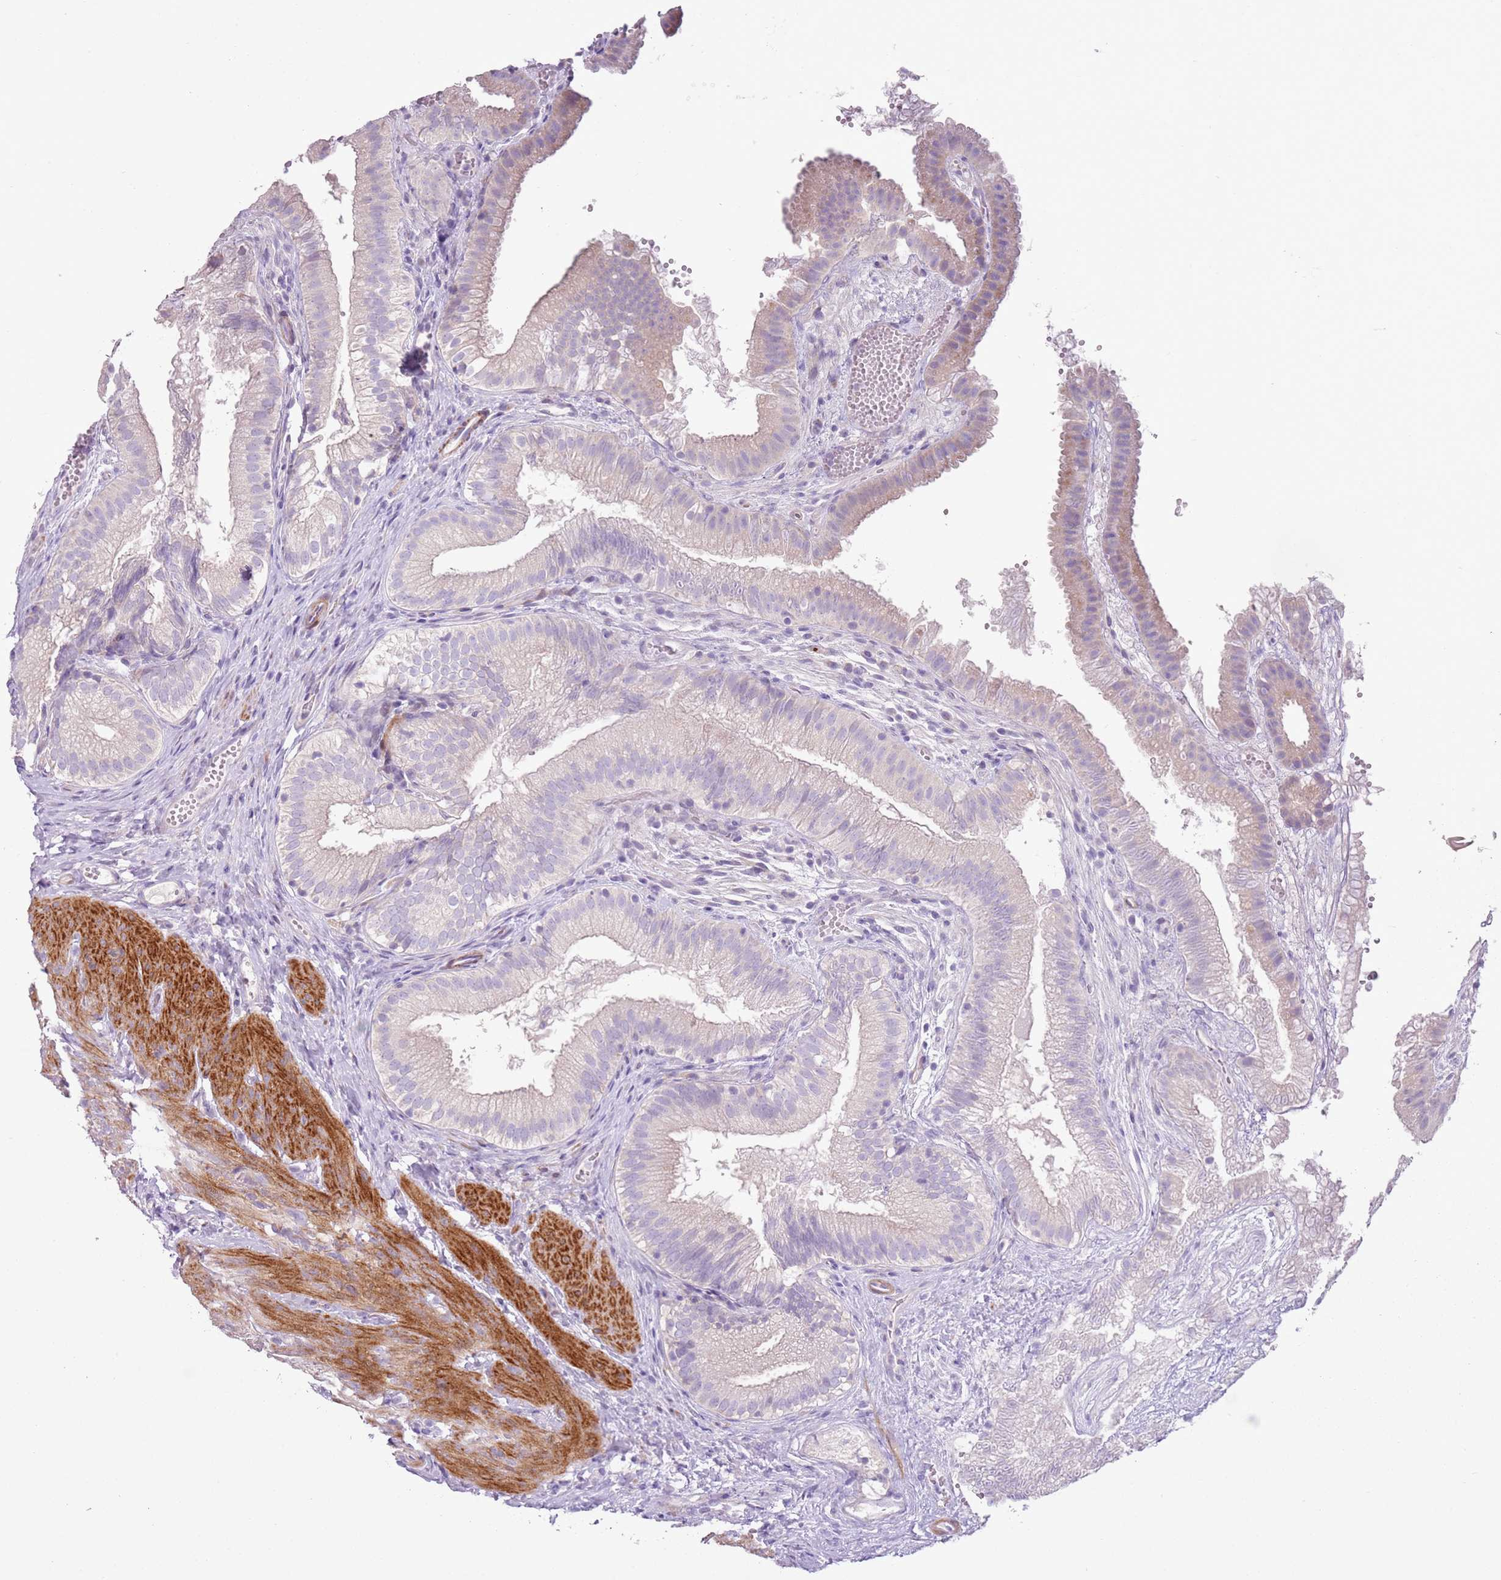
{"staining": {"intensity": "weak", "quantity": "<25%", "location": "cytoplasmic/membranous"}, "tissue": "gallbladder", "cell_type": "Glandular cells", "image_type": "normal", "snomed": [{"axis": "morphology", "description": "Normal tissue, NOS"}, {"axis": "topography", "description": "Gallbladder"}], "caption": "Image shows no protein expression in glandular cells of benign gallbladder.", "gene": "ZNF239", "patient": {"sex": "female", "age": 30}}